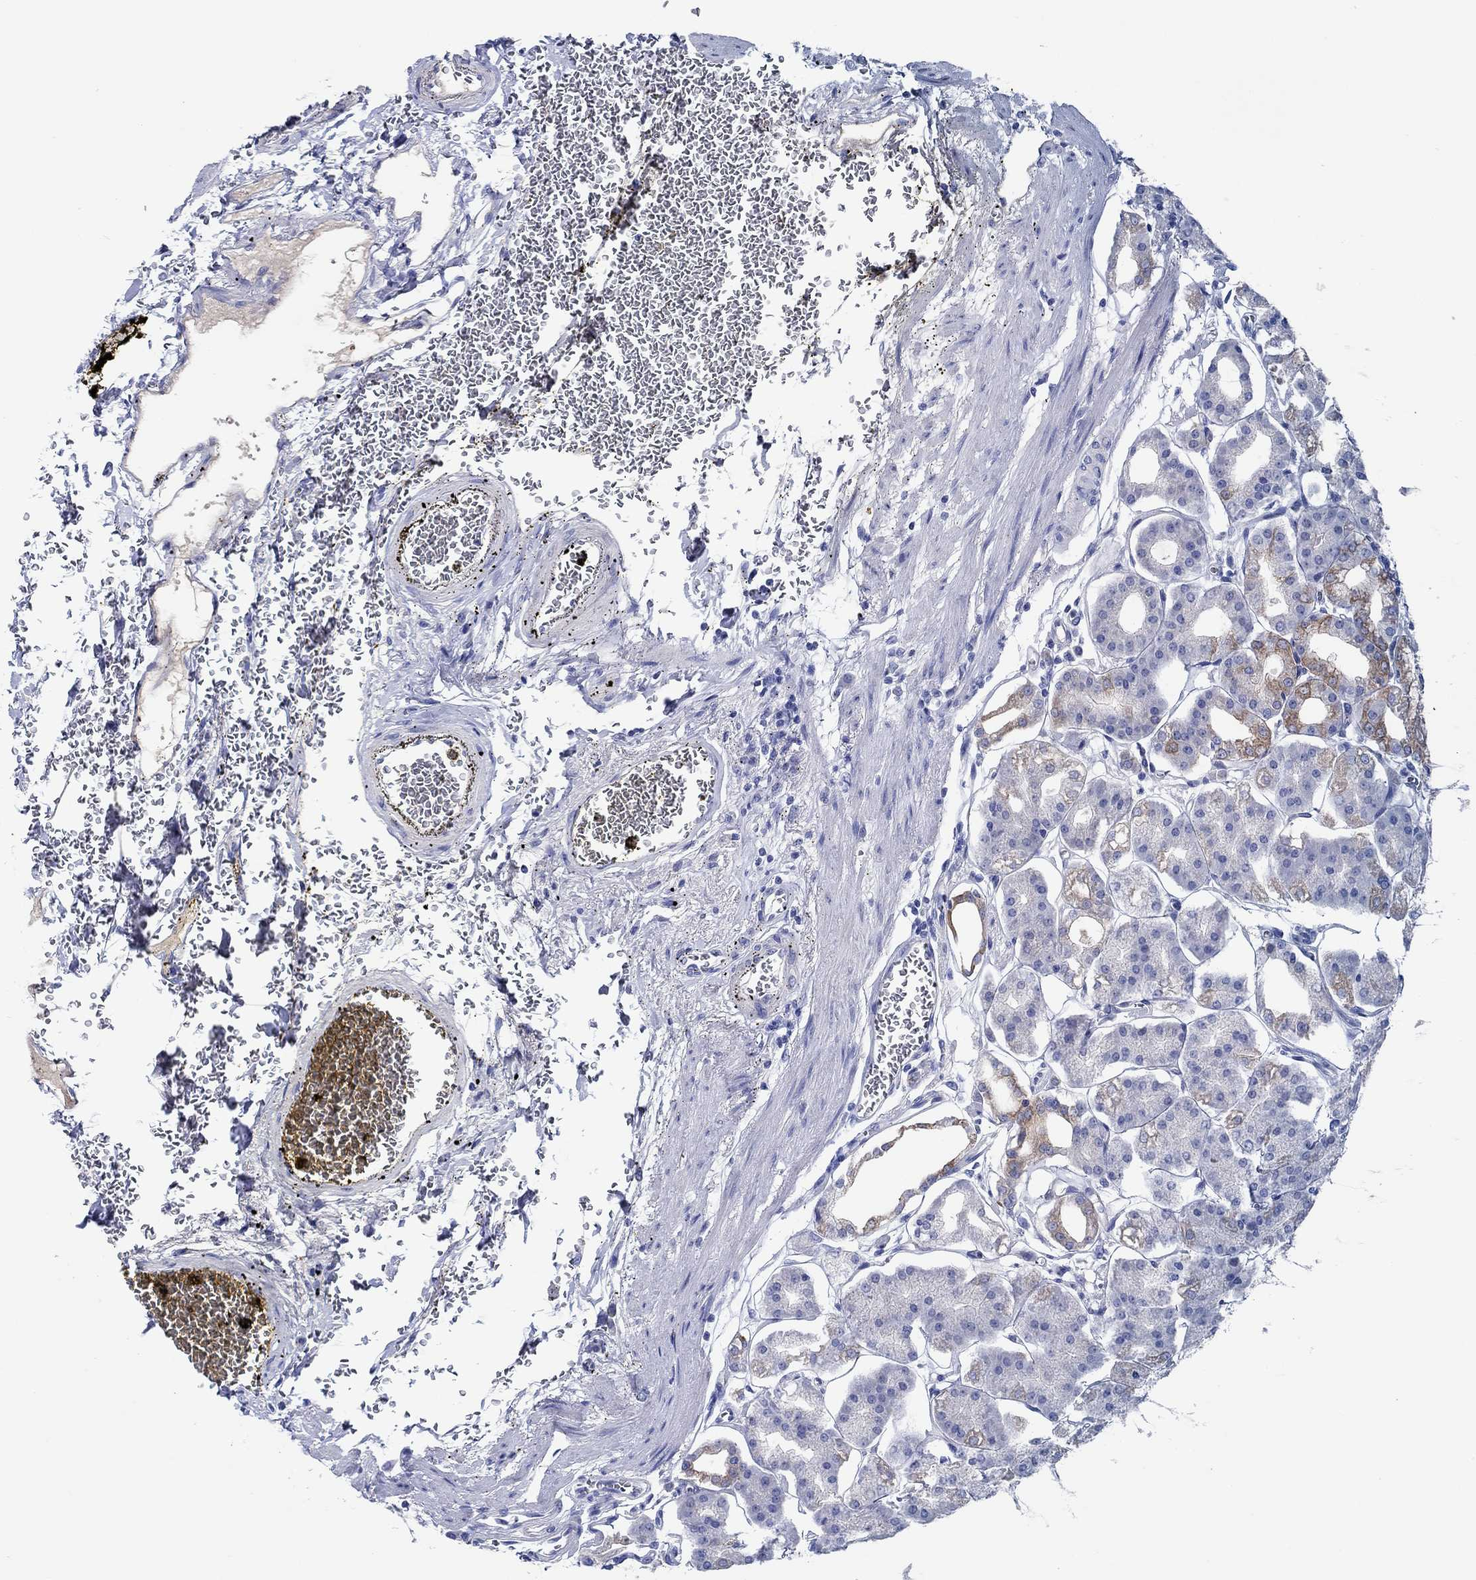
{"staining": {"intensity": "weak", "quantity": "25%-75%", "location": "cytoplasmic/membranous"}, "tissue": "stomach", "cell_type": "Glandular cells", "image_type": "normal", "snomed": [{"axis": "morphology", "description": "Normal tissue, NOS"}, {"axis": "topography", "description": "Stomach, lower"}], "caption": "Weak cytoplasmic/membranous positivity for a protein is identified in about 25%-75% of glandular cells of normal stomach using immunohistochemistry (IHC).", "gene": "ENSG00000251537", "patient": {"sex": "male", "age": 71}}